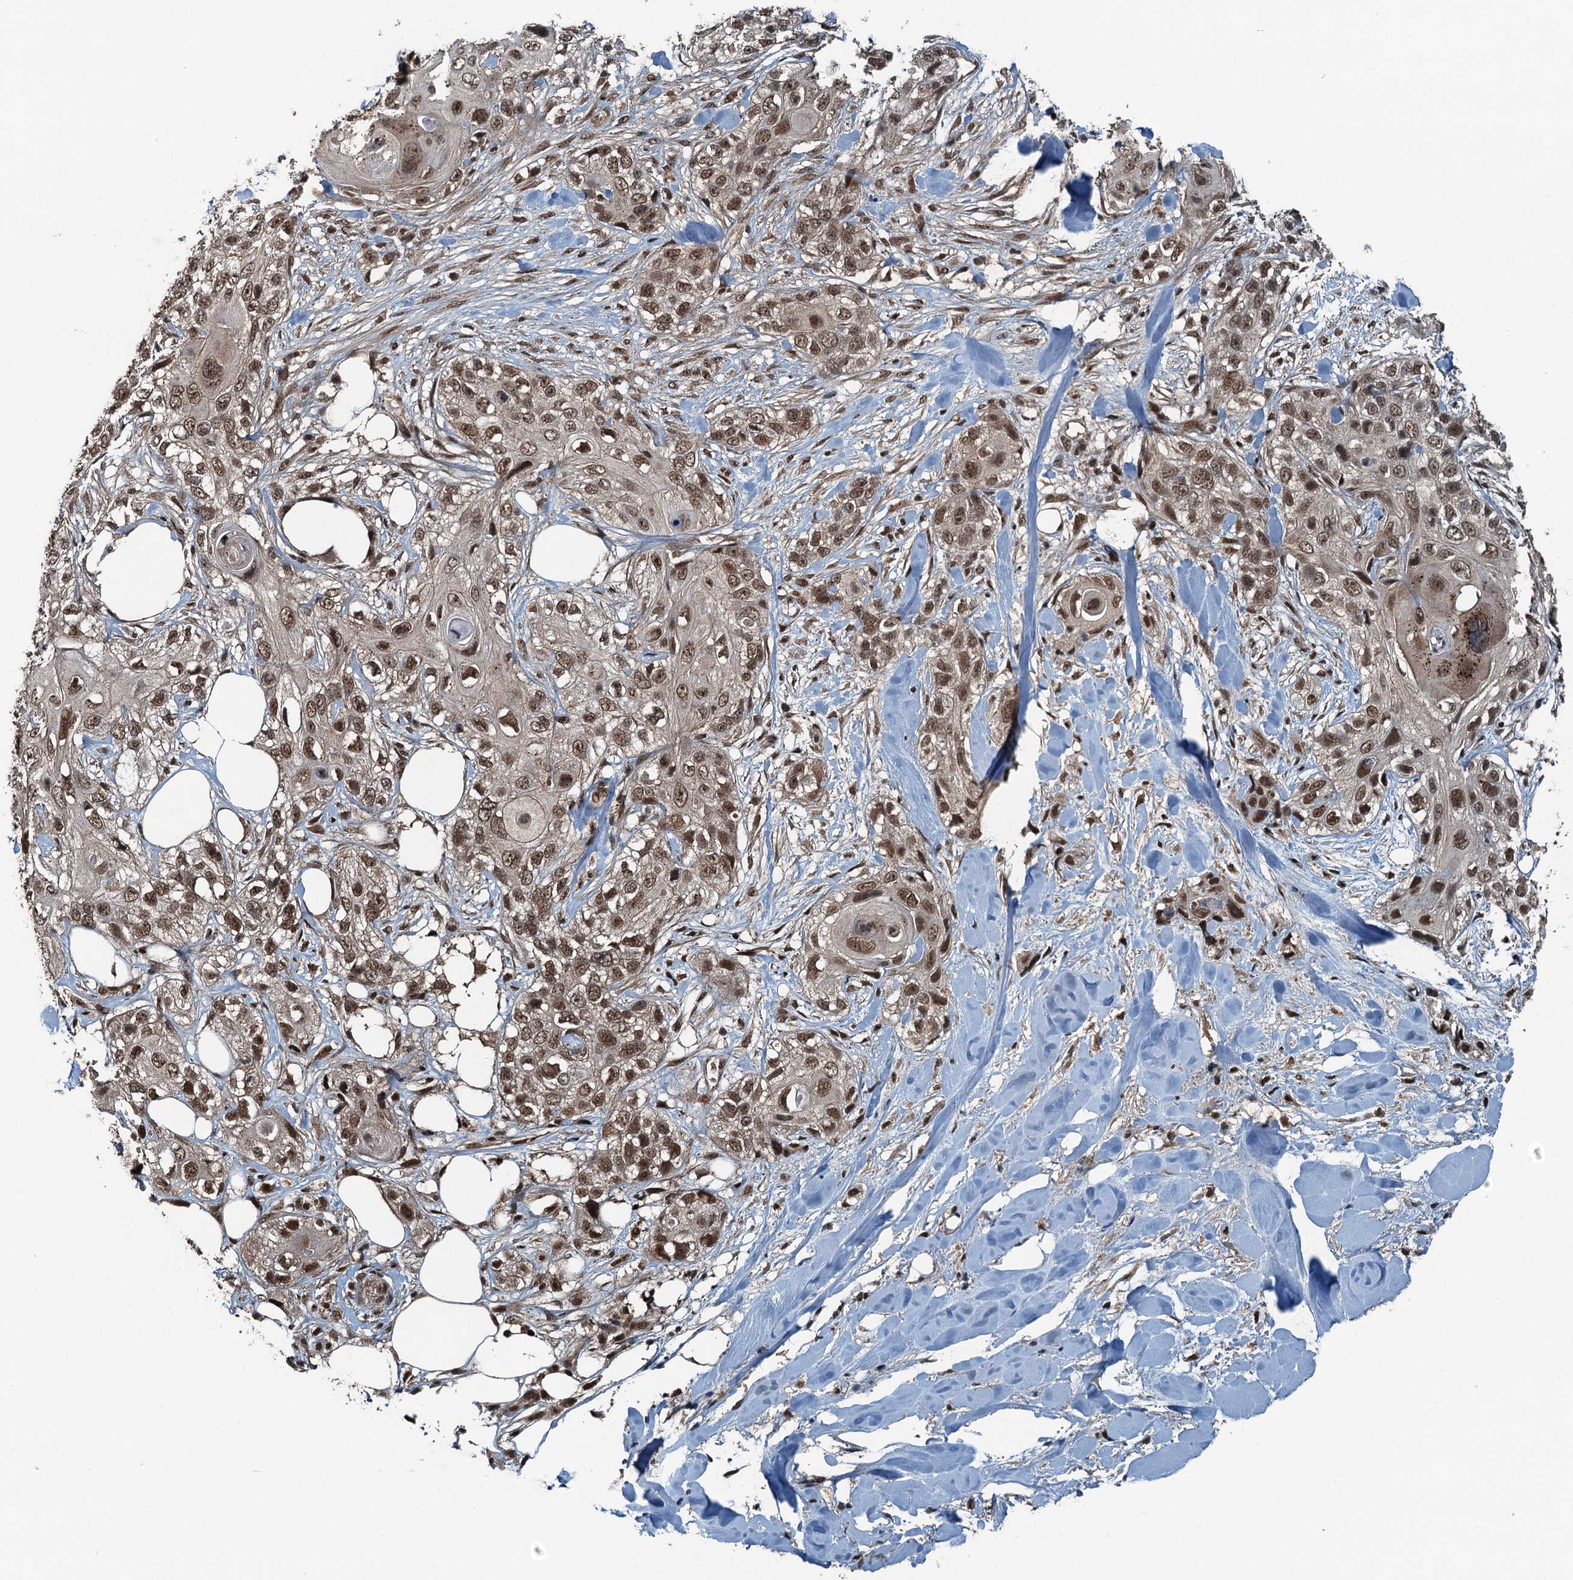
{"staining": {"intensity": "moderate", "quantity": ">75%", "location": "nuclear"}, "tissue": "skin cancer", "cell_type": "Tumor cells", "image_type": "cancer", "snomed": [{"axis": "morphology", "description": "Normal tissue, NOS"}, {"axis": "morphology", "description": "Squamous cell carcinoma, NOS"}, {"axis": "topography", "description": "Skin"}], "caption": "There is medium levels of moderate nuclear expression in tumor cells of squamous cell carcinoma (skin), as demonstrated by immunohistochemical staining (brown color).", "gene": "UBXN6", "patient": {"sex": "male", "age": 72}}